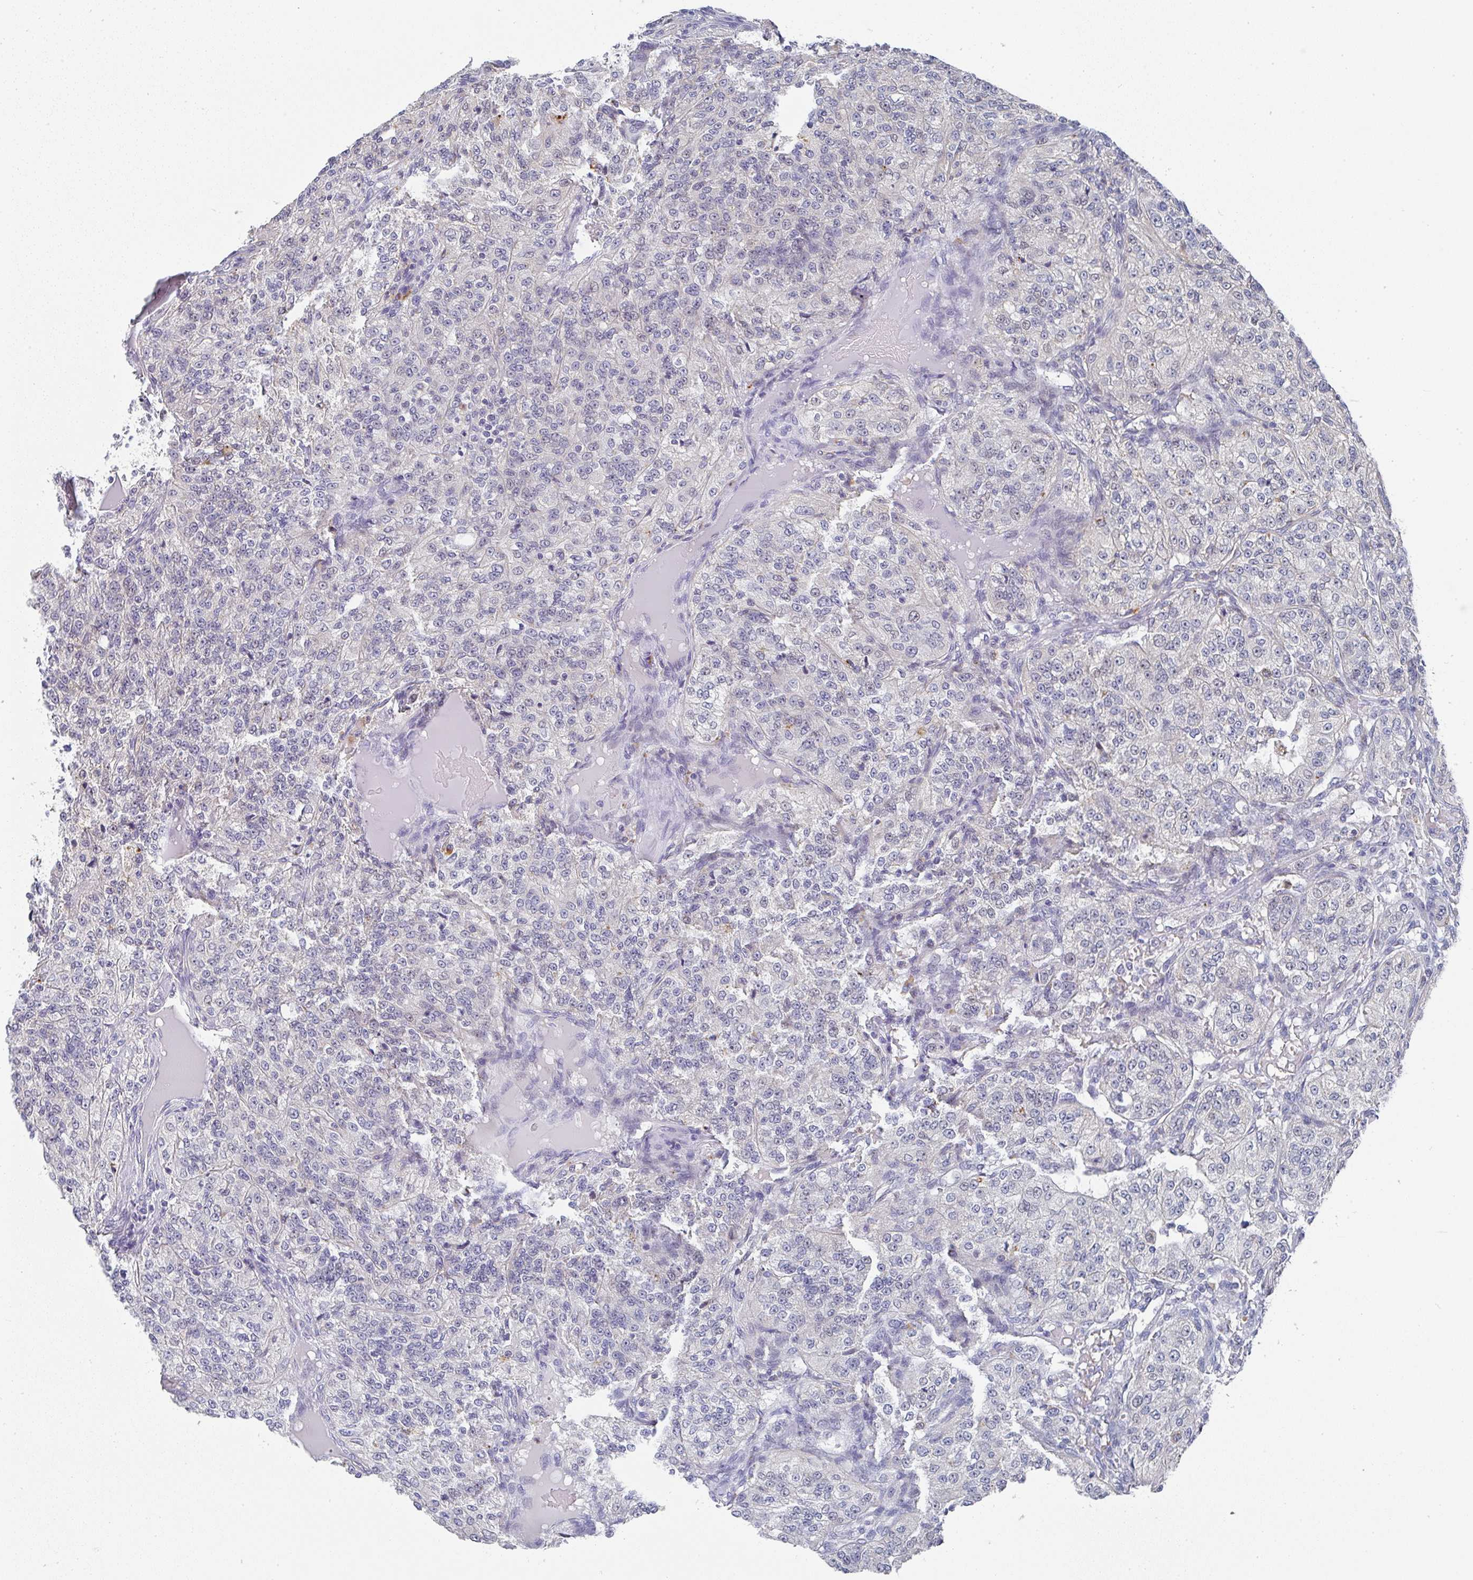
{"staining": {"intensity": "negative", "quantity": "none", "location": "none"}, "tissue": "renal cancer", "cell_type": "Tumor cells", "image_type": "cancer", "snomed": [{"axis": "morphology", "description": "Adenocarcinoma, NOS"}, {"axis": "topography", "description": "Kidney"}], "caption": "DAB (3,3'-diaminobenzidine) immunohistochemical staining of human renal cancer reveals no significant positivity in tumor cells. The staining is performed using DAB brown chromogen with nuclei counter-stained in using hematoxylin.", "gene": "NCF1", "patient": {"sex": "female", "age": 63}}